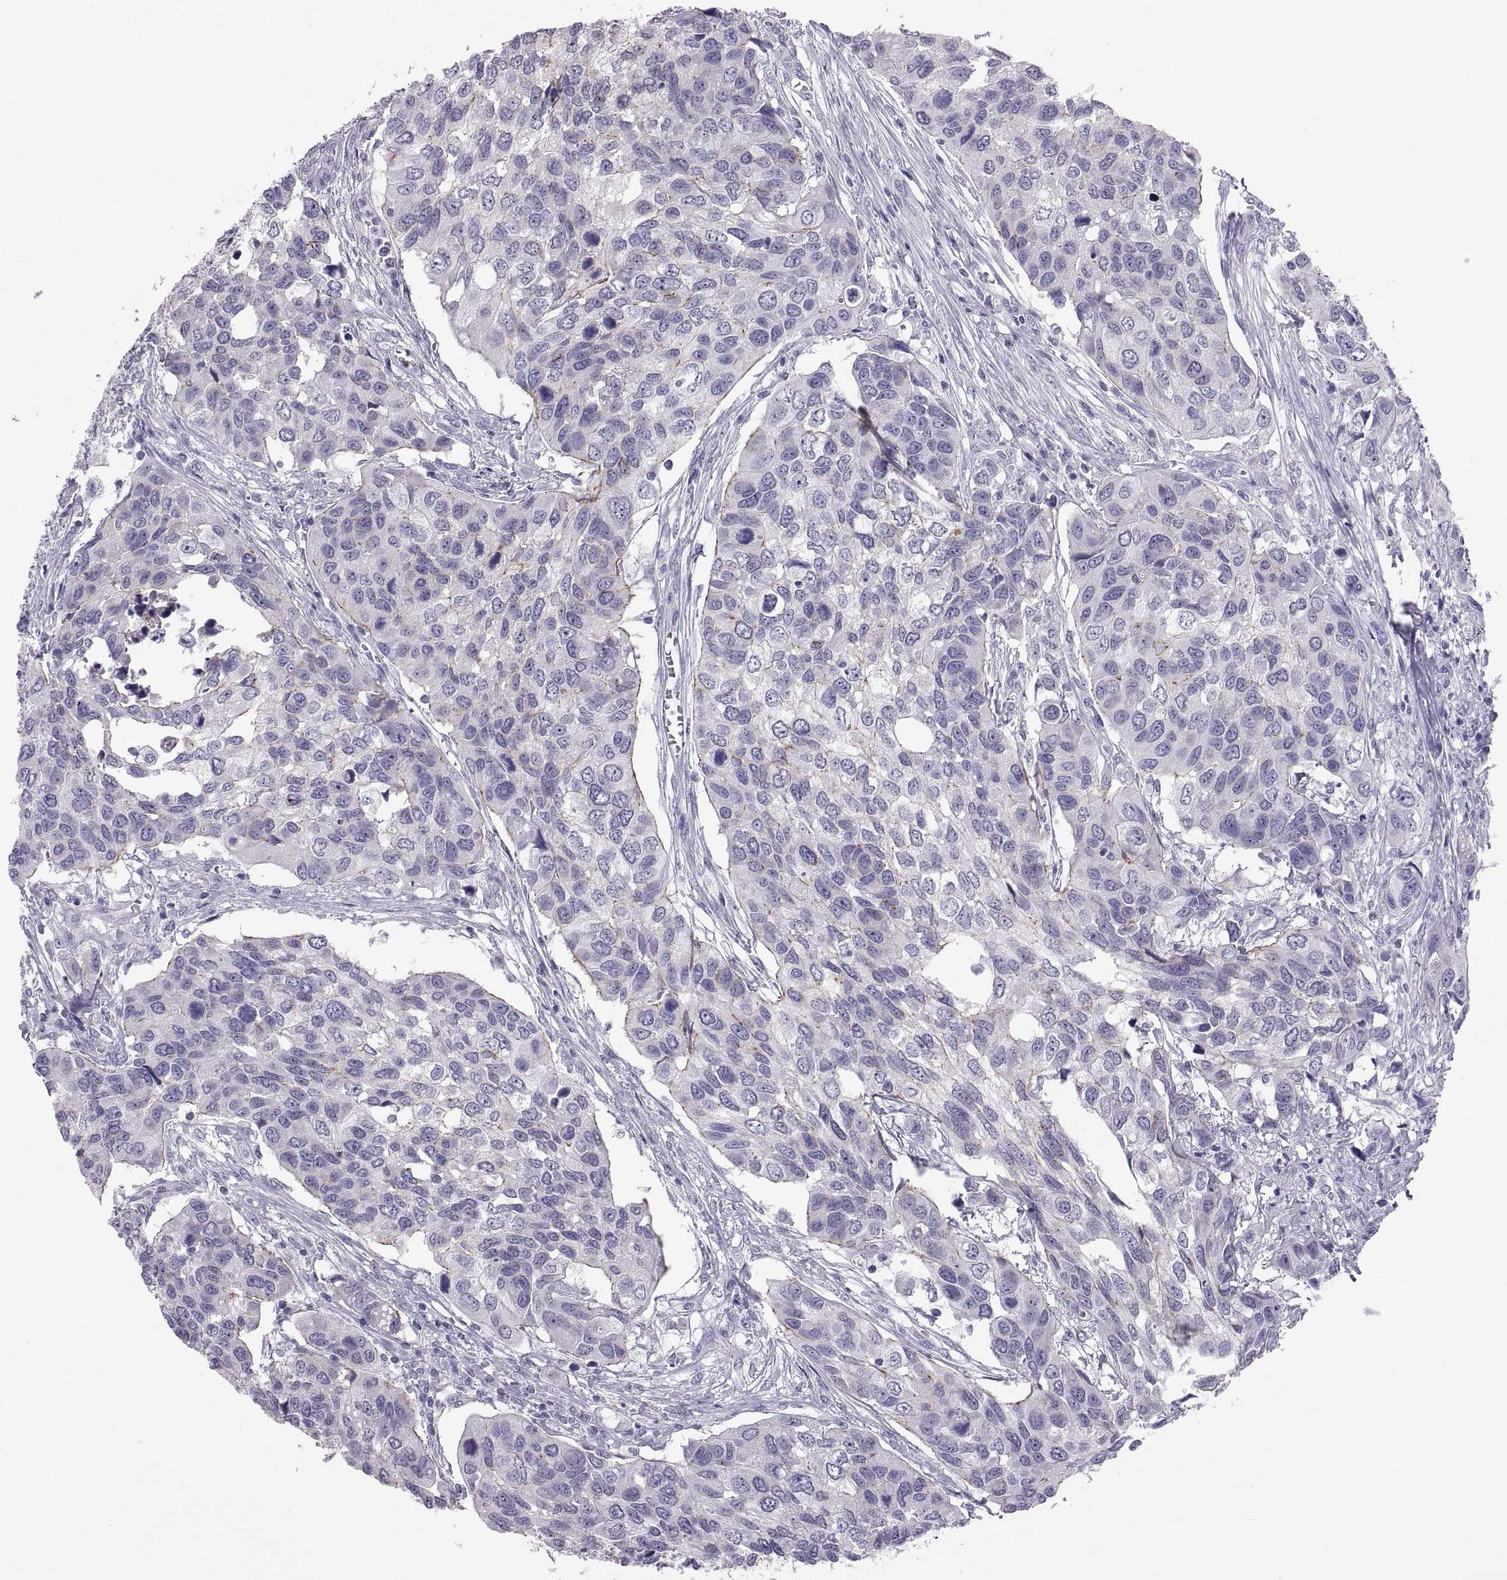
{"staining": {"intensity": "negative", "quantity": "none", "location": "none"}, "tissue": "urothelial cancer", "cell_type": "Tumor cells", "image_type": "cancer", "snomed": [{"axis": "morphology", "description": "Urothelial carcinoma, High grade"}, {"axis": "topography", "description": "Urinary bladder"}], "caption": "A high-resolution image shows immunohistochemistry (IHC) staining of urothelial cancer, which exhibits no significant staining in tumor cells.", "gene": "QRICH2", "patient": {"sex": "male", "age": 60}}